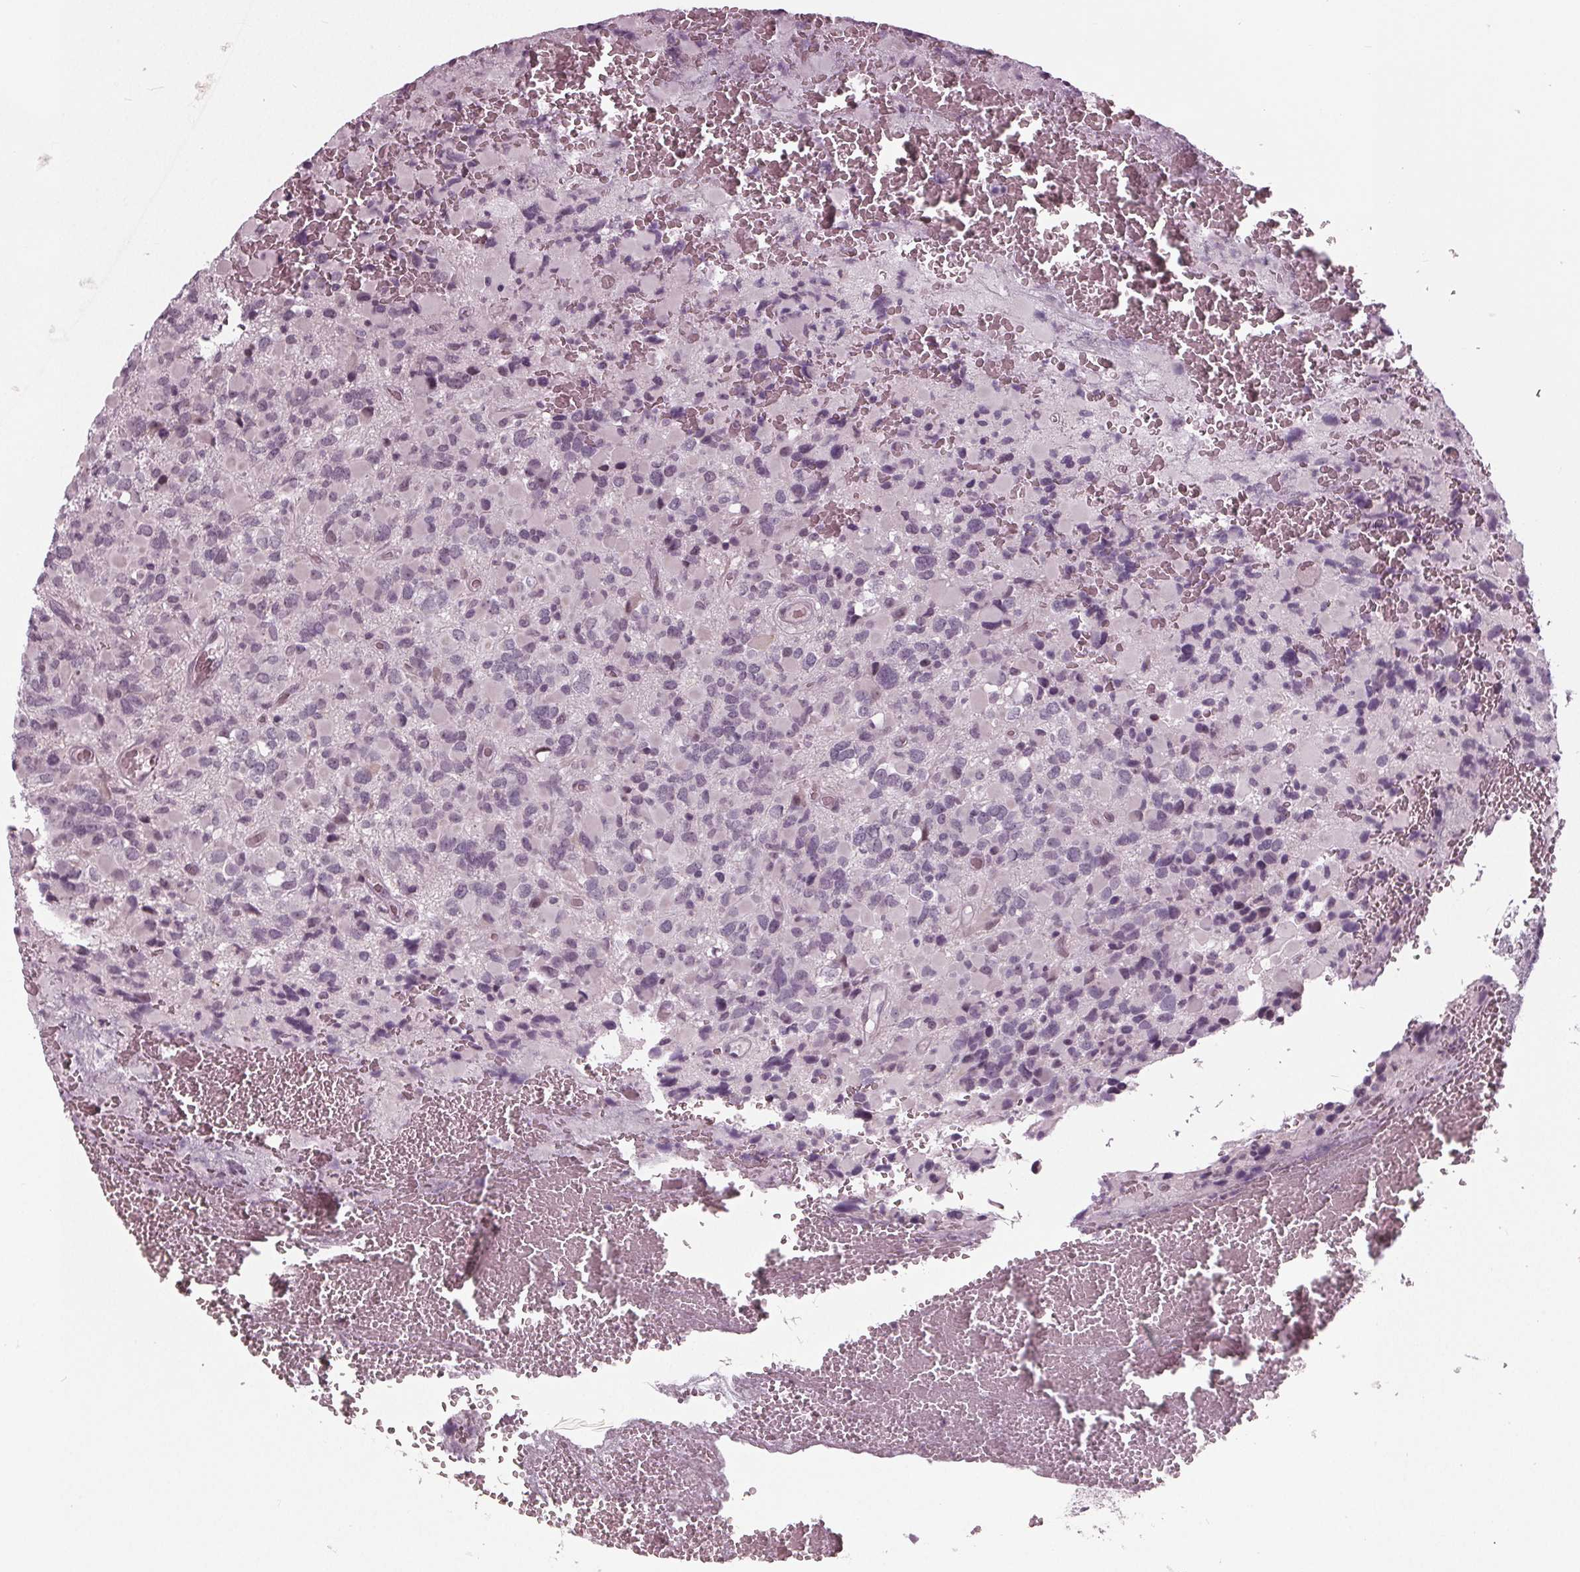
{"staining": {"intensity": "negative", "quantity": "none", "location": "none"}, "tissue": "glioma", "cell_type": "Tumor cells", "image_type": "cancer", "snomed": [{"axis": "morphology", "description": "Glioma, malignant, High grade"}, {"axis": "topography", "description": "Brain"}], "caption": "This is an immunohistochemistry (IHC) micrograph of human glioma. There is no expression in tumor cells.", "gene": "ADPRHL1", "patient": {"sex": "female", "age": 40}}